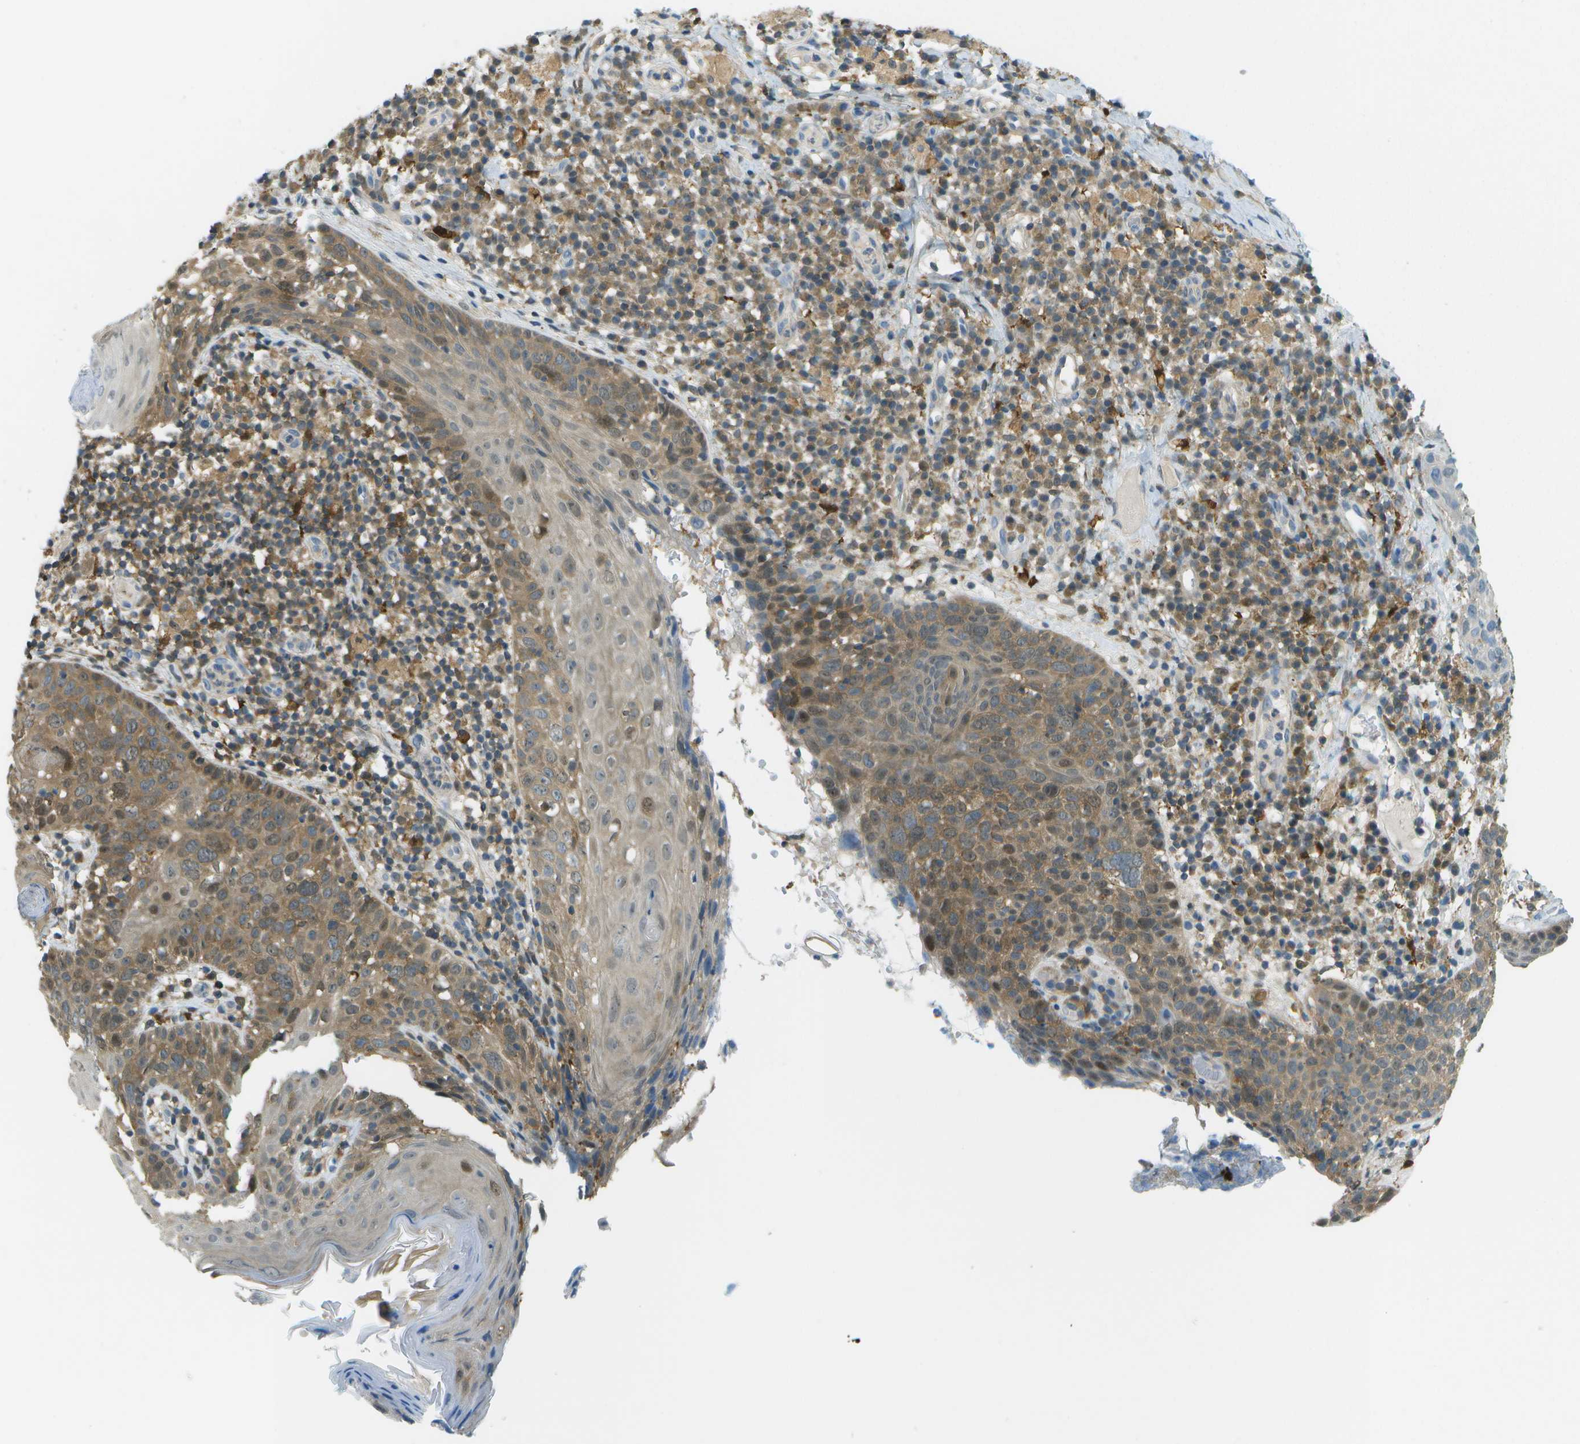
{"staining": {"intensity": "moderate", "quantity": ">75%", "location": "cytoplasmic/membranous"}, "tissue": "skin cancer", "cell_type": "Tumor cells", "image_type": "cancer", "snomed": [{"axis": "morphology", "description": "Squamous cell carcinoma in situ, NOS"}, {"axis": "morphology", "description": "Squamous cell carcinoma, NOS"}, {"axis": "topography", "description": "Skin"}], "caption": "Immunohistochemistry histopathology image of skin cancer (squamous cell carcinoma) stained for a protein (brown), which displays medium levels of moderate cytoplasmic/membranous staining in about >75% of tumor cells.", "gene": "CDH23", "patient": {"sex": "male", "age": 93}}